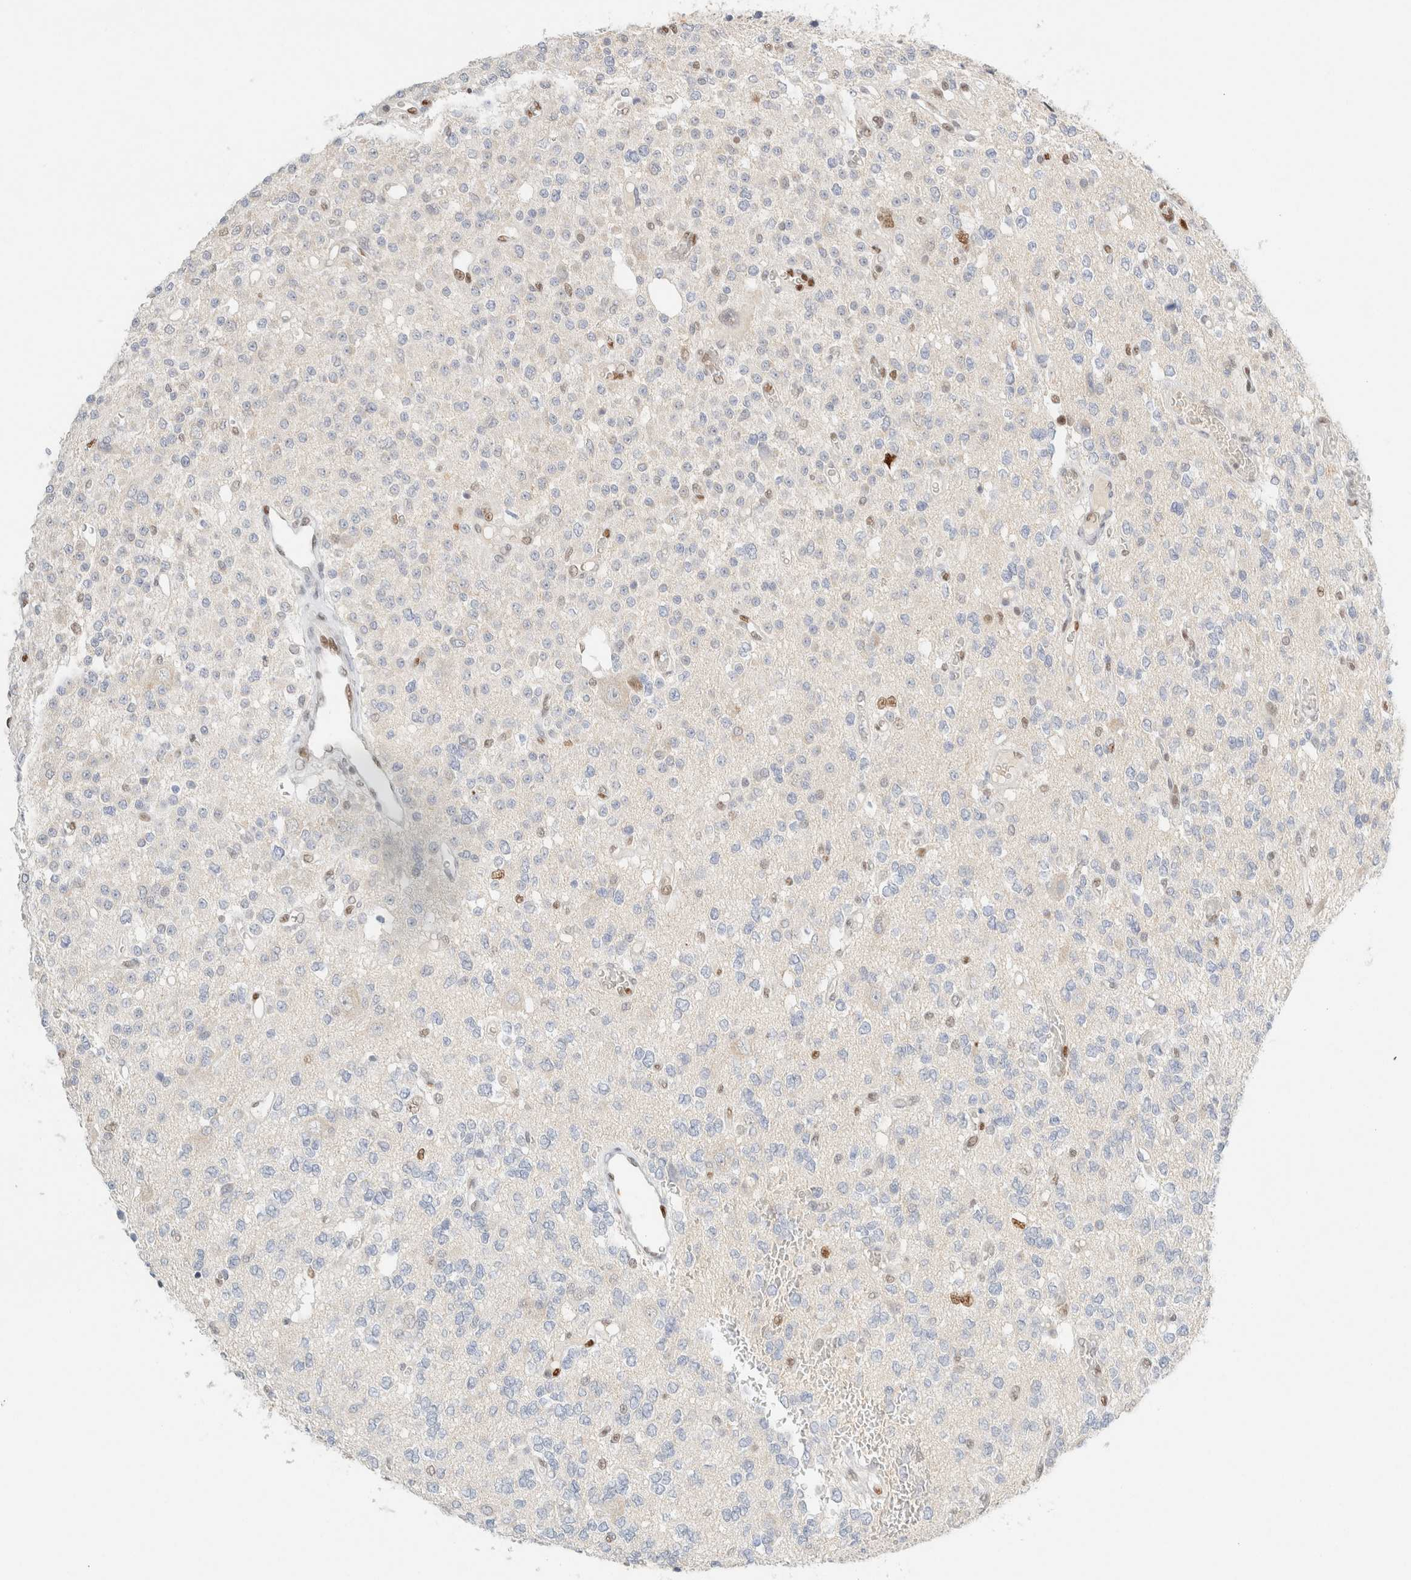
{"staining": {"intensity": "negative", "quantity": "none", "location": "none"}, "tissue": "glioma", "cell_type": "Tumor cells", "image_type": "cancer", "snomed": [{"axis": "morphology", "description": "Glioma, malignant, Low grade"}, {"axis": "topography", "description": "Brain"}], "caption": "Immunohistochemistry histopathology image of human malignant low-grade glioma stained for a protein (brown), which demonstrates no expression in tumor cells. Brightfield microscopy of immunohistochemistry (IHC) stained with DAB (3,3'-diaminobenzidine) (brown) and hematoxylin (blue), captured at high magnification.", "gene": "DDB2", "patient": {"sex": "male", "age": 38}}